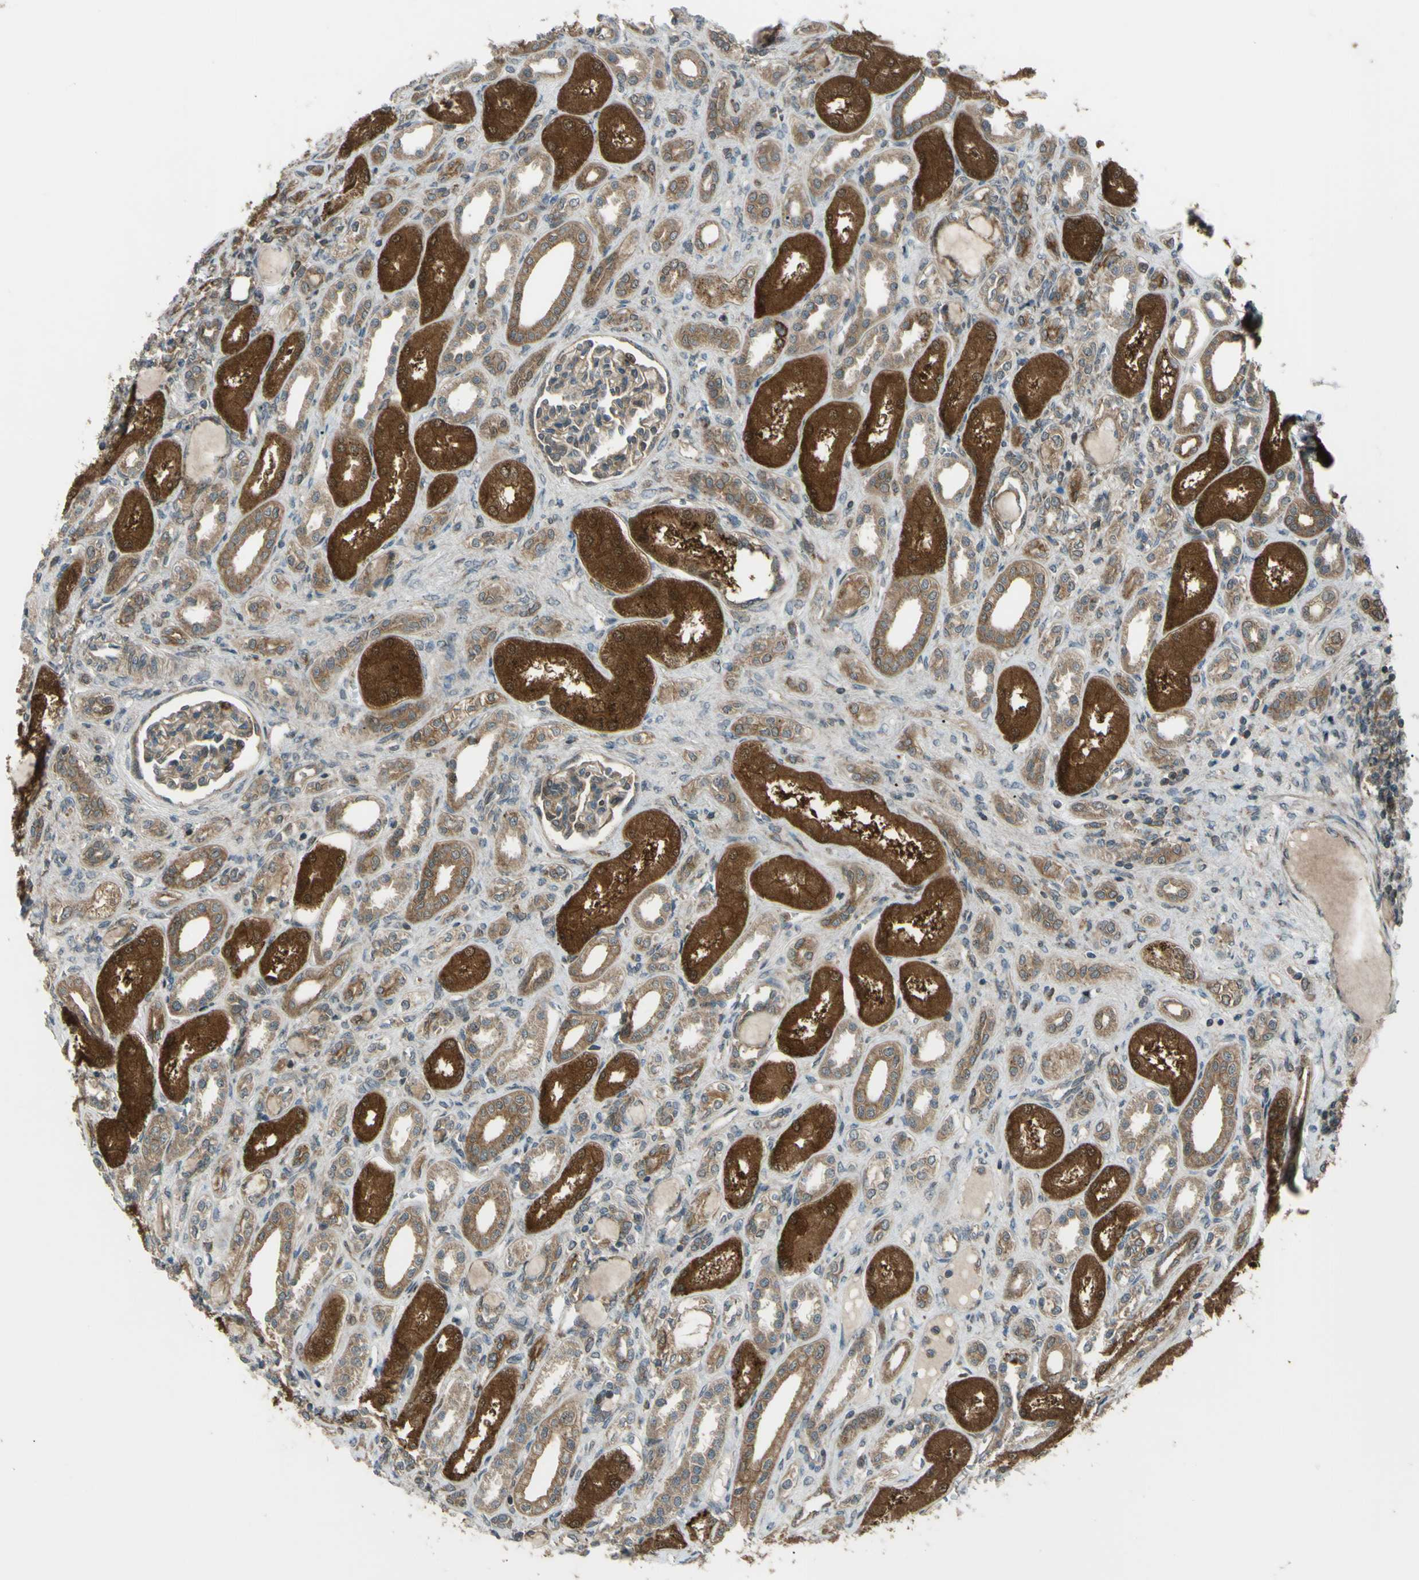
{"staining": {"intensity": "weak", "quantity": ">75%", "location": "cytoplasmic/membranous"}, "tissue": "kidney", "cell_type": "Cells in glomeruli", "image_type": "normal", "snomed": [{"axis": "morphology", "description": "Normal tissue, NOS"}, {"axis": "topography", "description": "Kidney"}], "caption": "This is a micrograph of immunohistochemistry (IHC) staining of normal kidney, which shows weak positivity in the cytoplasmic/membranous of cells in glomeruli.", "gene": "FLII", "patient": {"sex": "male", "age": 7}}